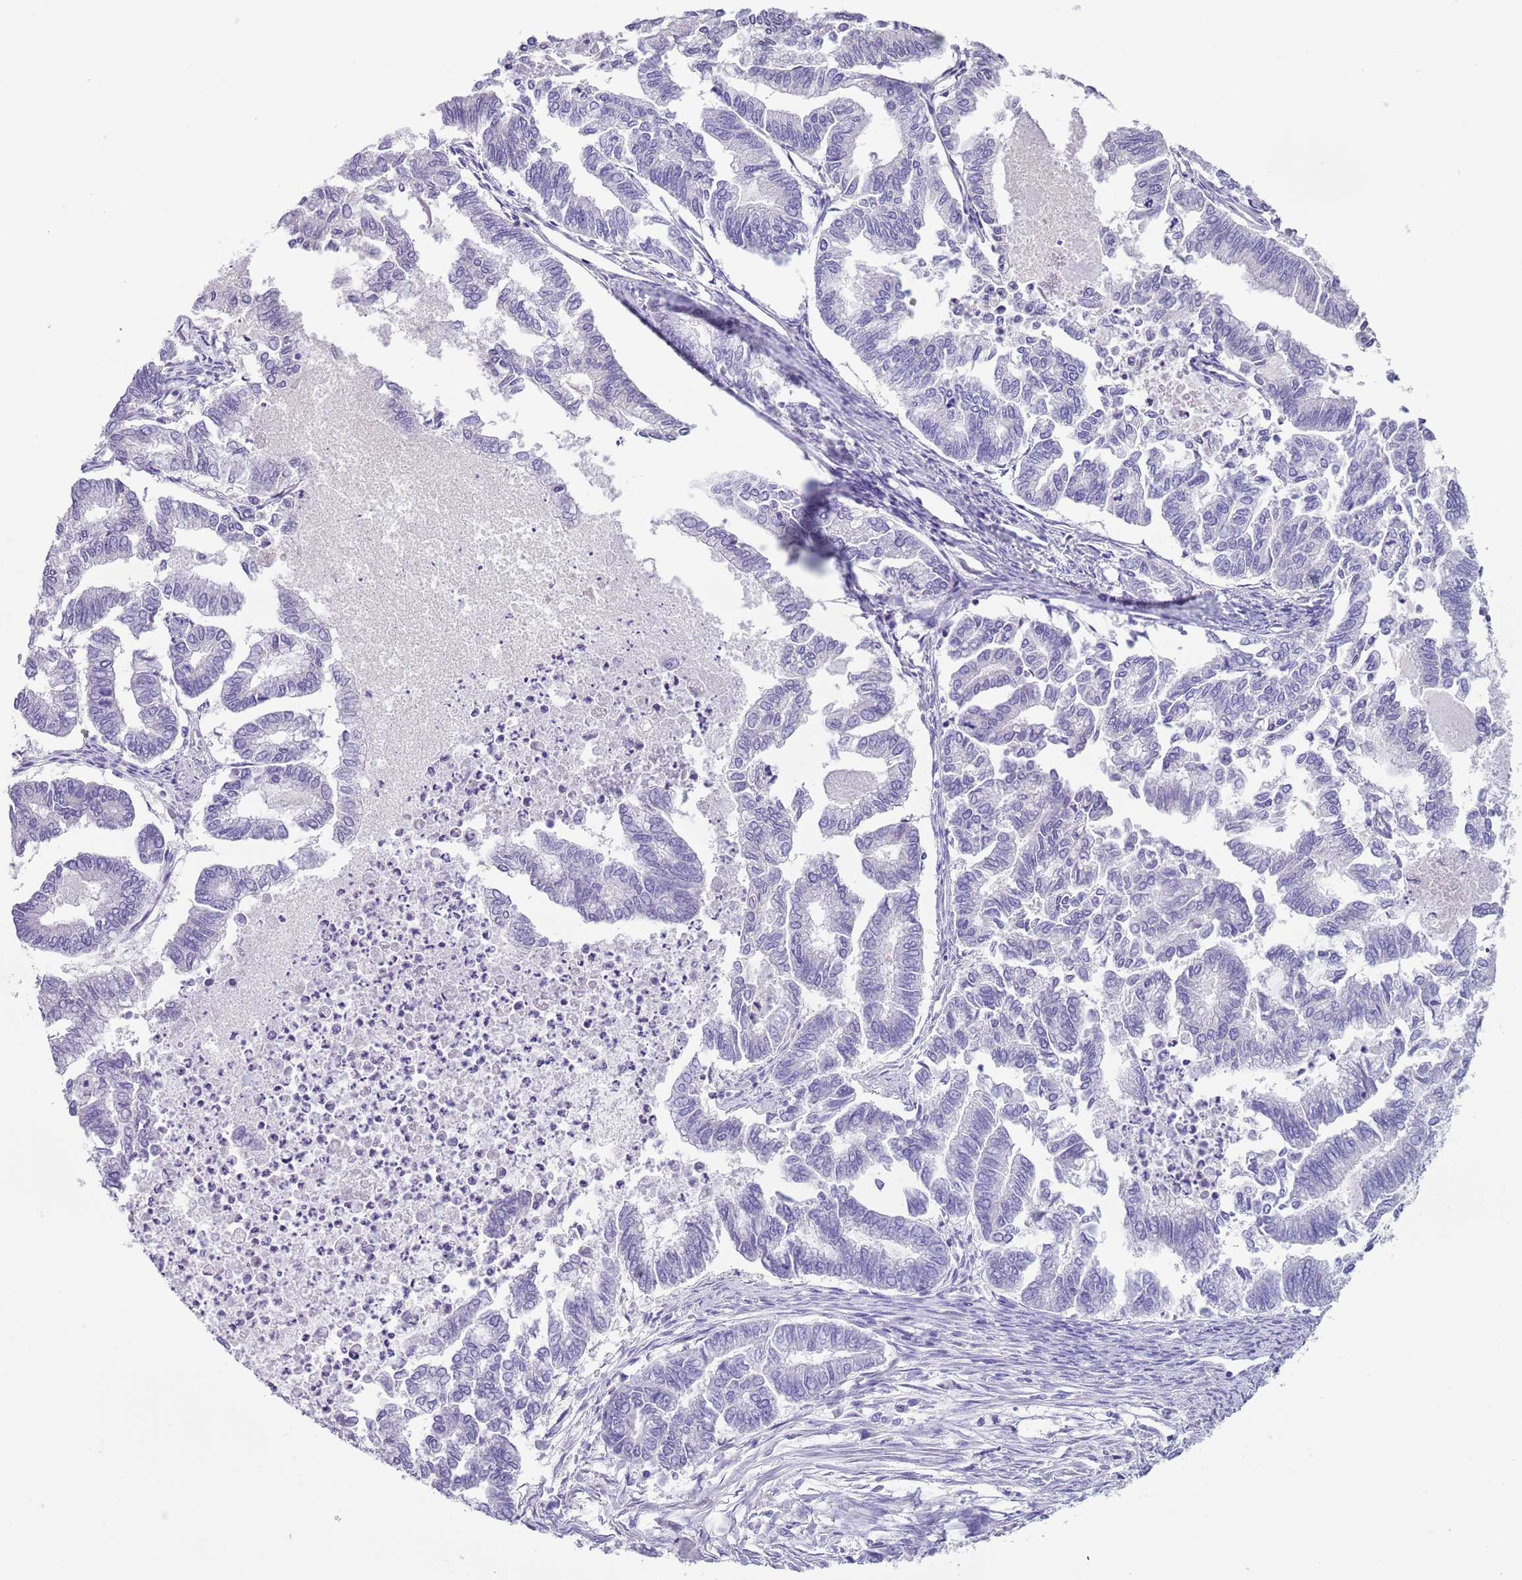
{"staining": {"intensity": "negative", "quantity": "none", "location": "none"}, "tissue": "endometrial cancer", "cell_type": "Tumor cells", "image_type": "cancer", "snomed": [{"axis": "morphology", "description": "Adenocarcinoma, NOS"}, {"axis": "topography", "description": "Endometrium"}], "caption": "Tumor cells are negative for brown protein staining in endometrial adenocarcinoma.", "gene": "TSGA13", "patient": {"sex": "female", "age": 79}}